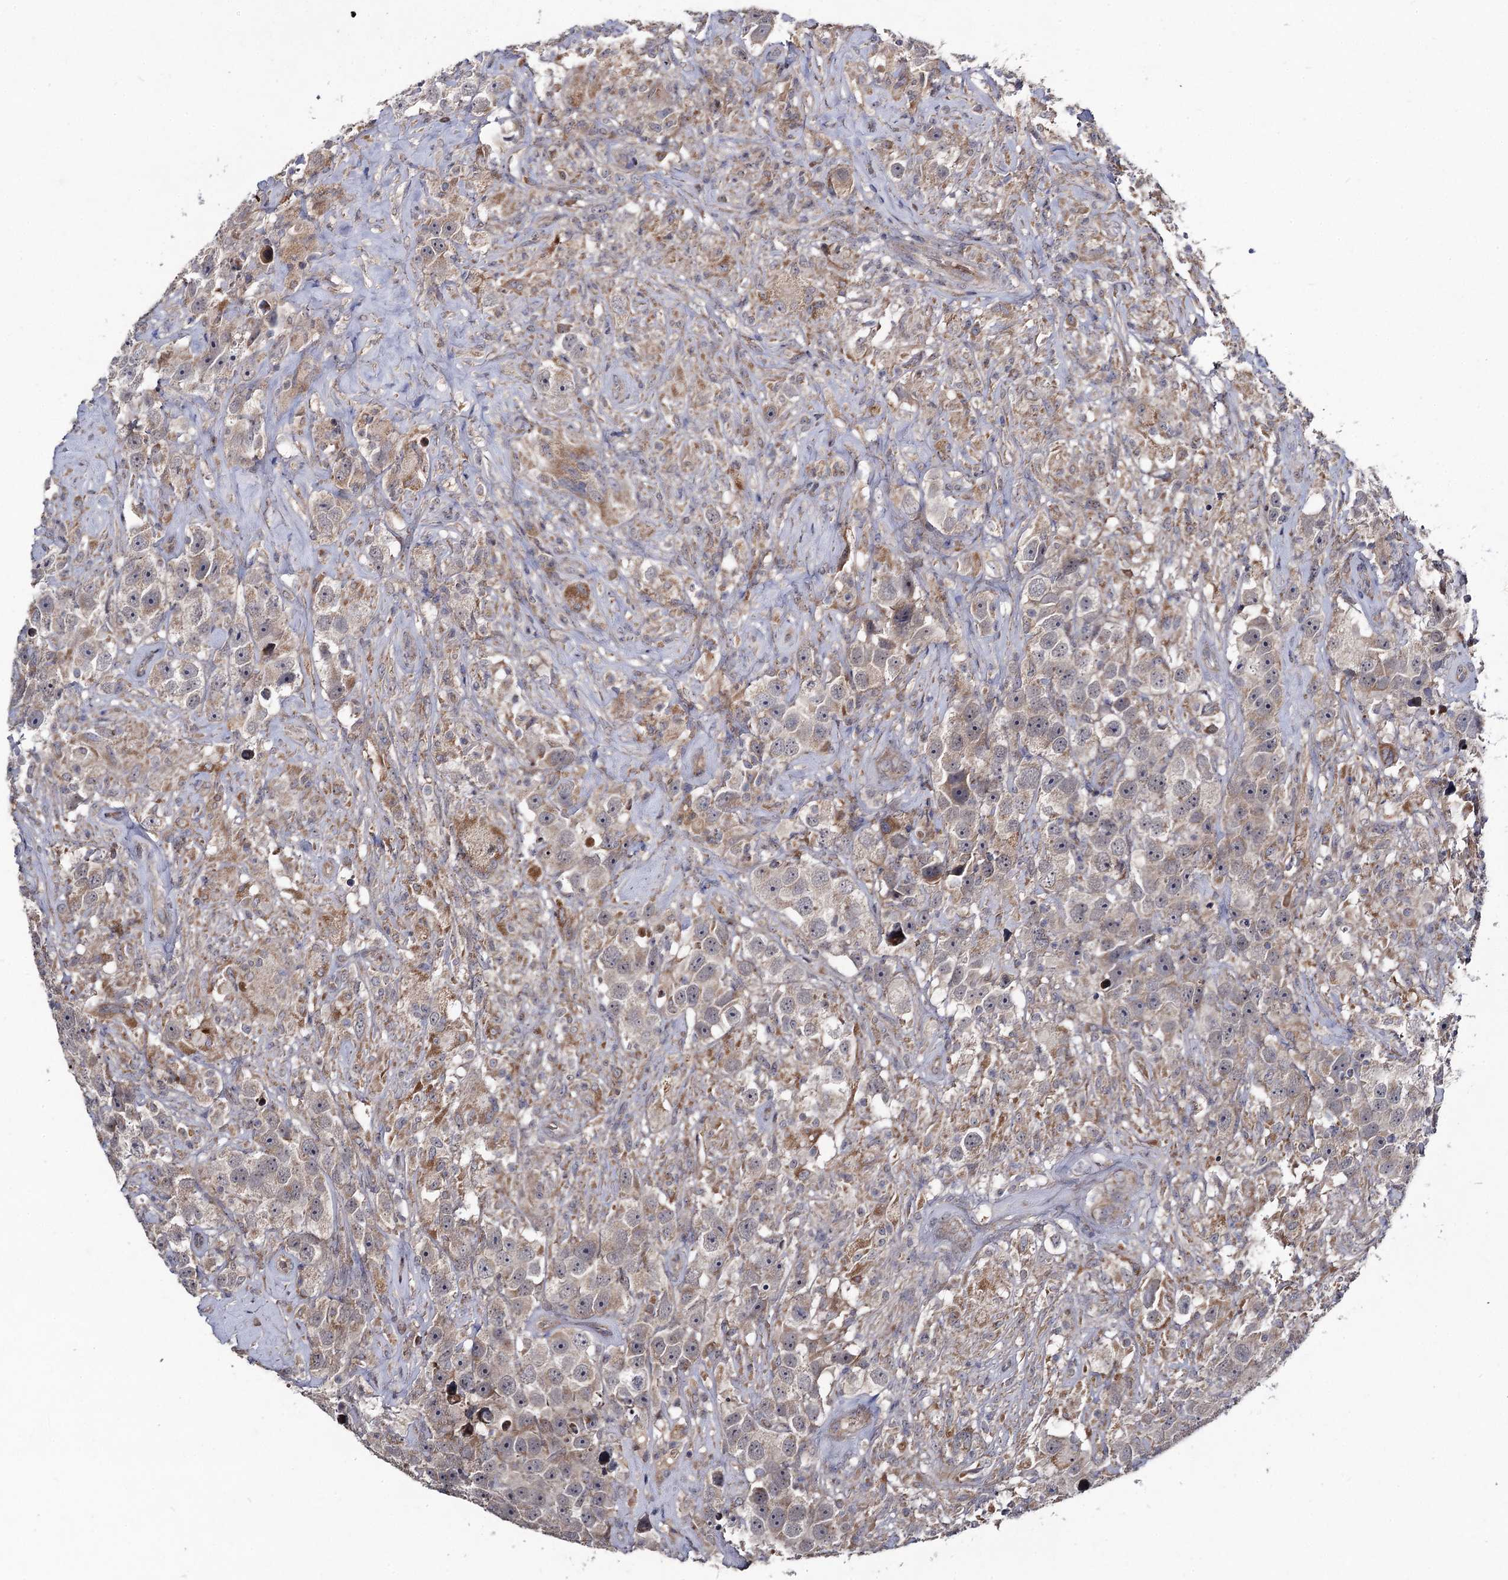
{"staining": {"intensity": "weak", "quantity": "<25%", "location": "cytoplasmic/membranous"}, "tissue": "testis cancer", "cell_type": "Tumor cells", "image_type": "cancer", "snomed": [{"axis": "morphology", "description": "Seminoma, NOS"}, {"axis": "topography", "description": "Testis"}], "caption": "Histopathology image shows no protein positivity in tumor cells of testis cancer (seminoma) tissue. (Brightfield microscopy of DAB (3,3'-diaminobenzidine) immunohistochemistry (IHC) at high magnification).", "gene": "VPS37D", "patient": {"sex": "male", "age": 49}}